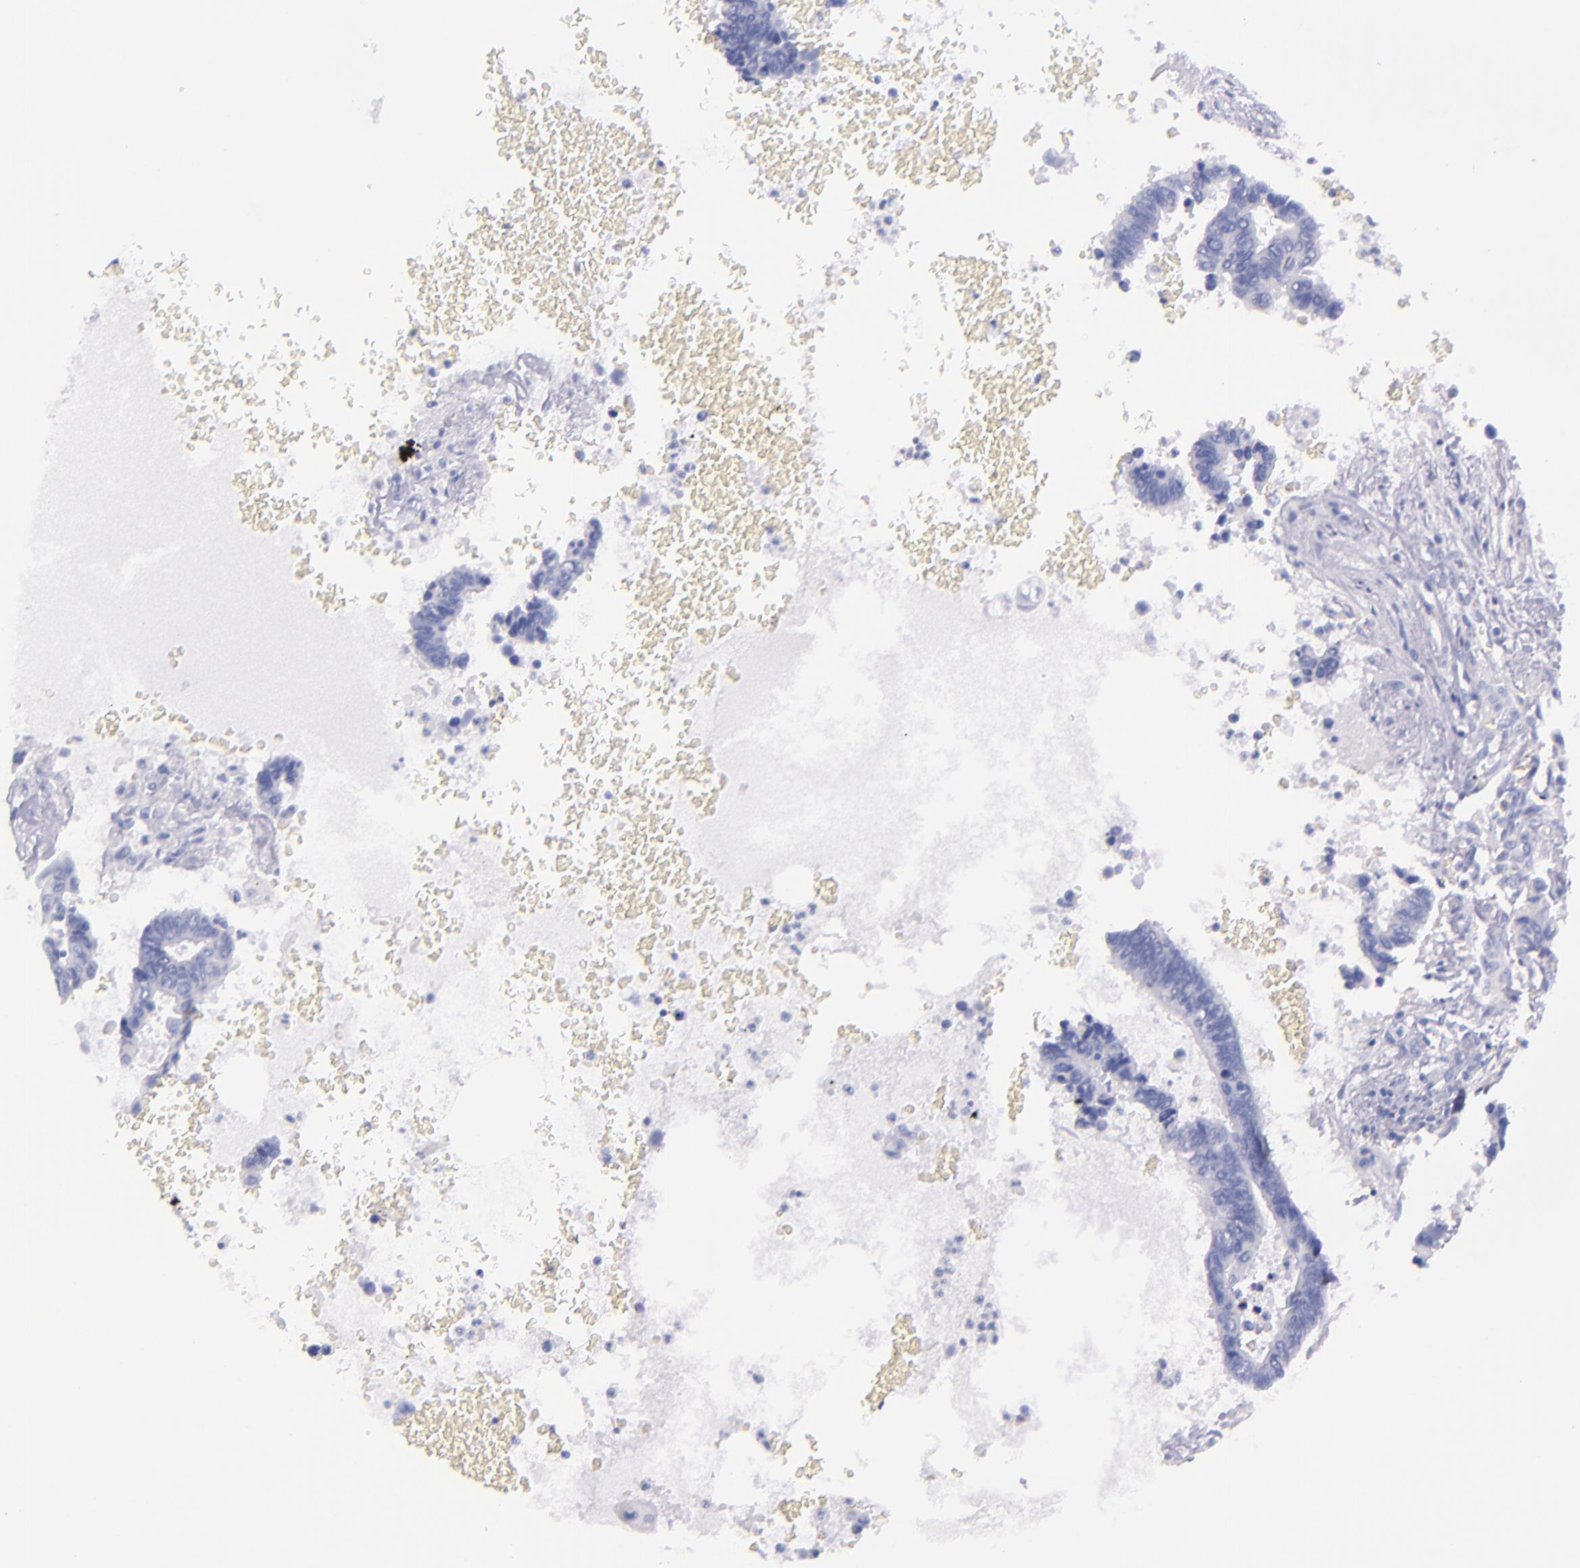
{"staining": {"intensity": "negative", "quantity": "none", "location": "none"}, "tissue": "pancreatic cancer", "cell_type": "Tumor cells", "image_type": "cancer", "snomed": [{"axis": "morphology", "description": "Adenocarcinoma, NOS"}, {"axis": "topography", "description": "Pancreas"}], "caption": "High magnification brightfield microscopy of pancreatic cancer (adenocarcinoma) stained with DAB (brown) and counterstained with hematoxylin (blue): tumor cells show no significant expression. The staining is performed using DAB brown chromogen with nuclei counter-stained in using hematoxylin.", "gene": "SFTPB", "patient": {"sex": "female", "age": 70}}